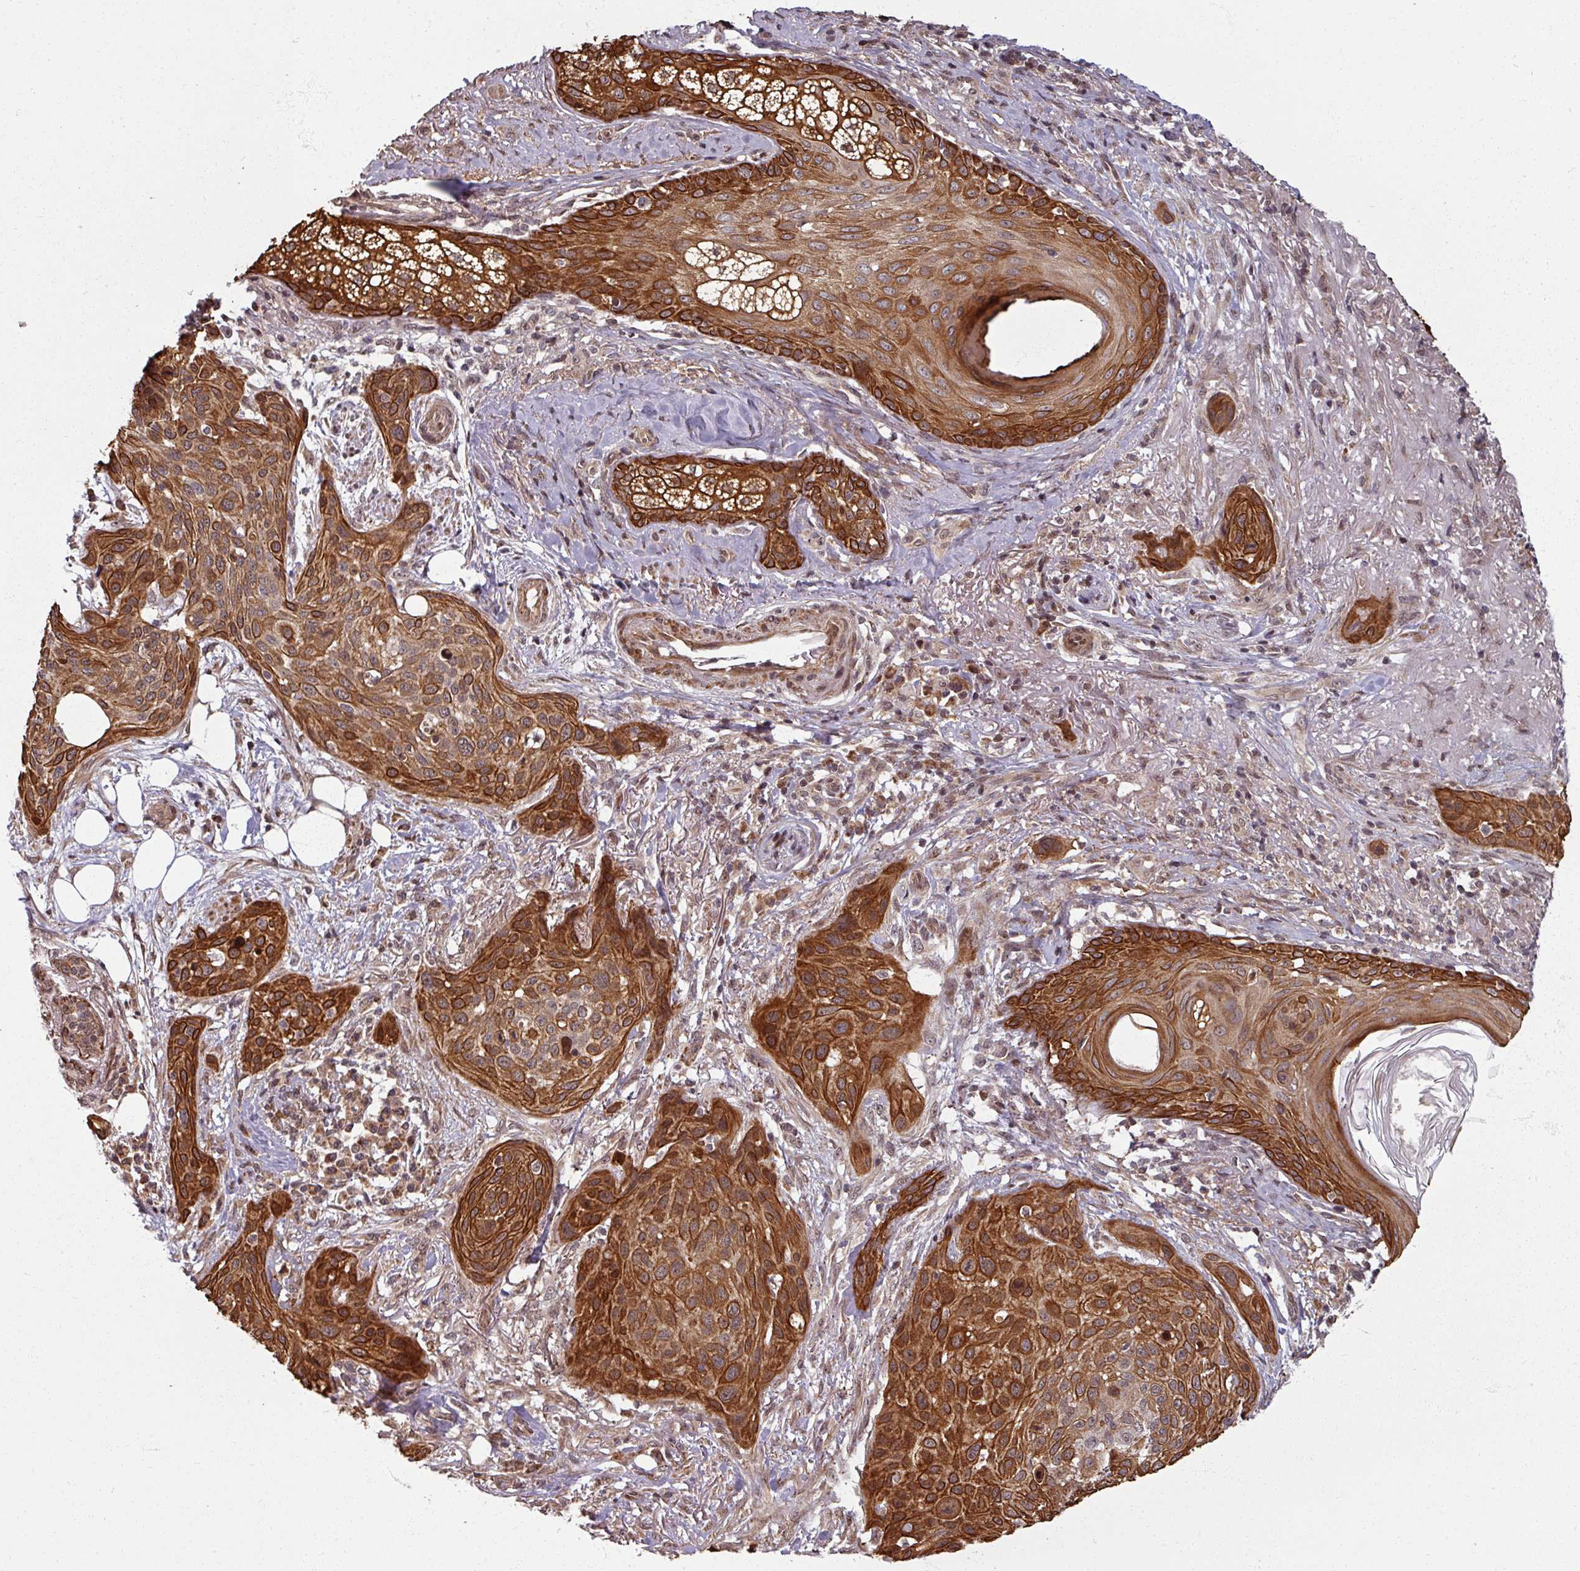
{"staining": {"intensity": "strong", "quantity": ">75%", "location": "cytoplasmic/membranous"}, "tissue": "skin cancer", "cell_type": "Tumor cells", "image_type": "cancer", "snomed": [{"axis": "morphology", "description": "Squamous cell carcinoma, NOS"}, {"axis": "topography", "description": "Skin"}], "caption": "Strong cytoplasmic/membranous protein expression is identified in about >75% of tumor cells in squamous cell carcinoma (skin).", "gene": "SWI5", "patient": {"sex": "female", "age": 87}}